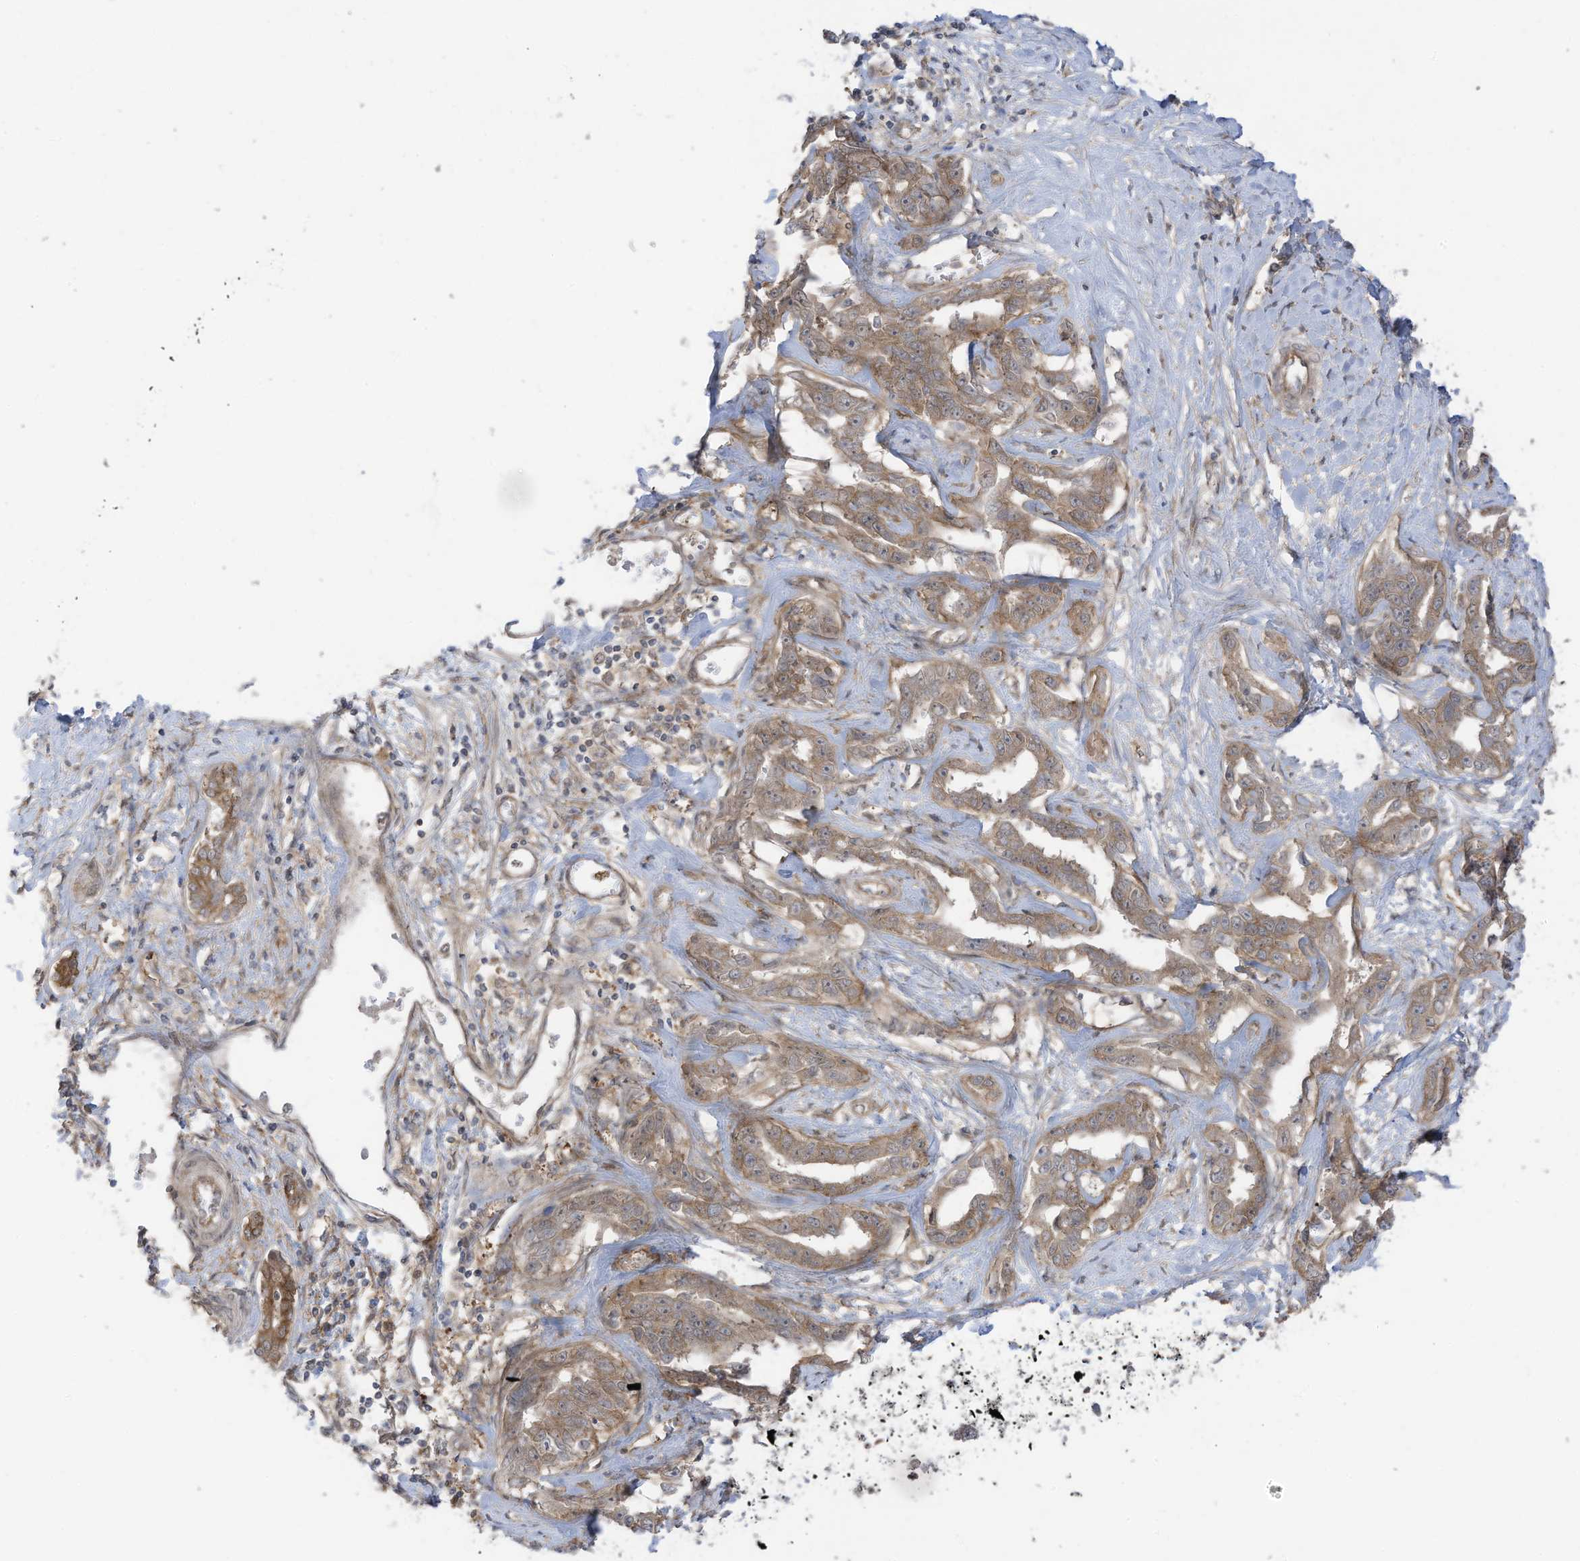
{"staining": {"intensity": "moderate", "quantity": ">75%", "location": "cytoplasmic/membranous"}, "tissue": "liver cancer", "cell_type": "Tumor cells", "image_type": "cancer", "snomed": [{"axis": "morphology", "description": "Cholangiocarcinoma"}, {"axis": "topography", "description": "Liver"}], "caption": "The histopathology image reveals staining of liver cancer, revealing moderate cytoplasmic/membranous protein positivity (brown color) within tumor cells.", "gene": "REPS1", "patient": {"sex": "male", "age": 59}}